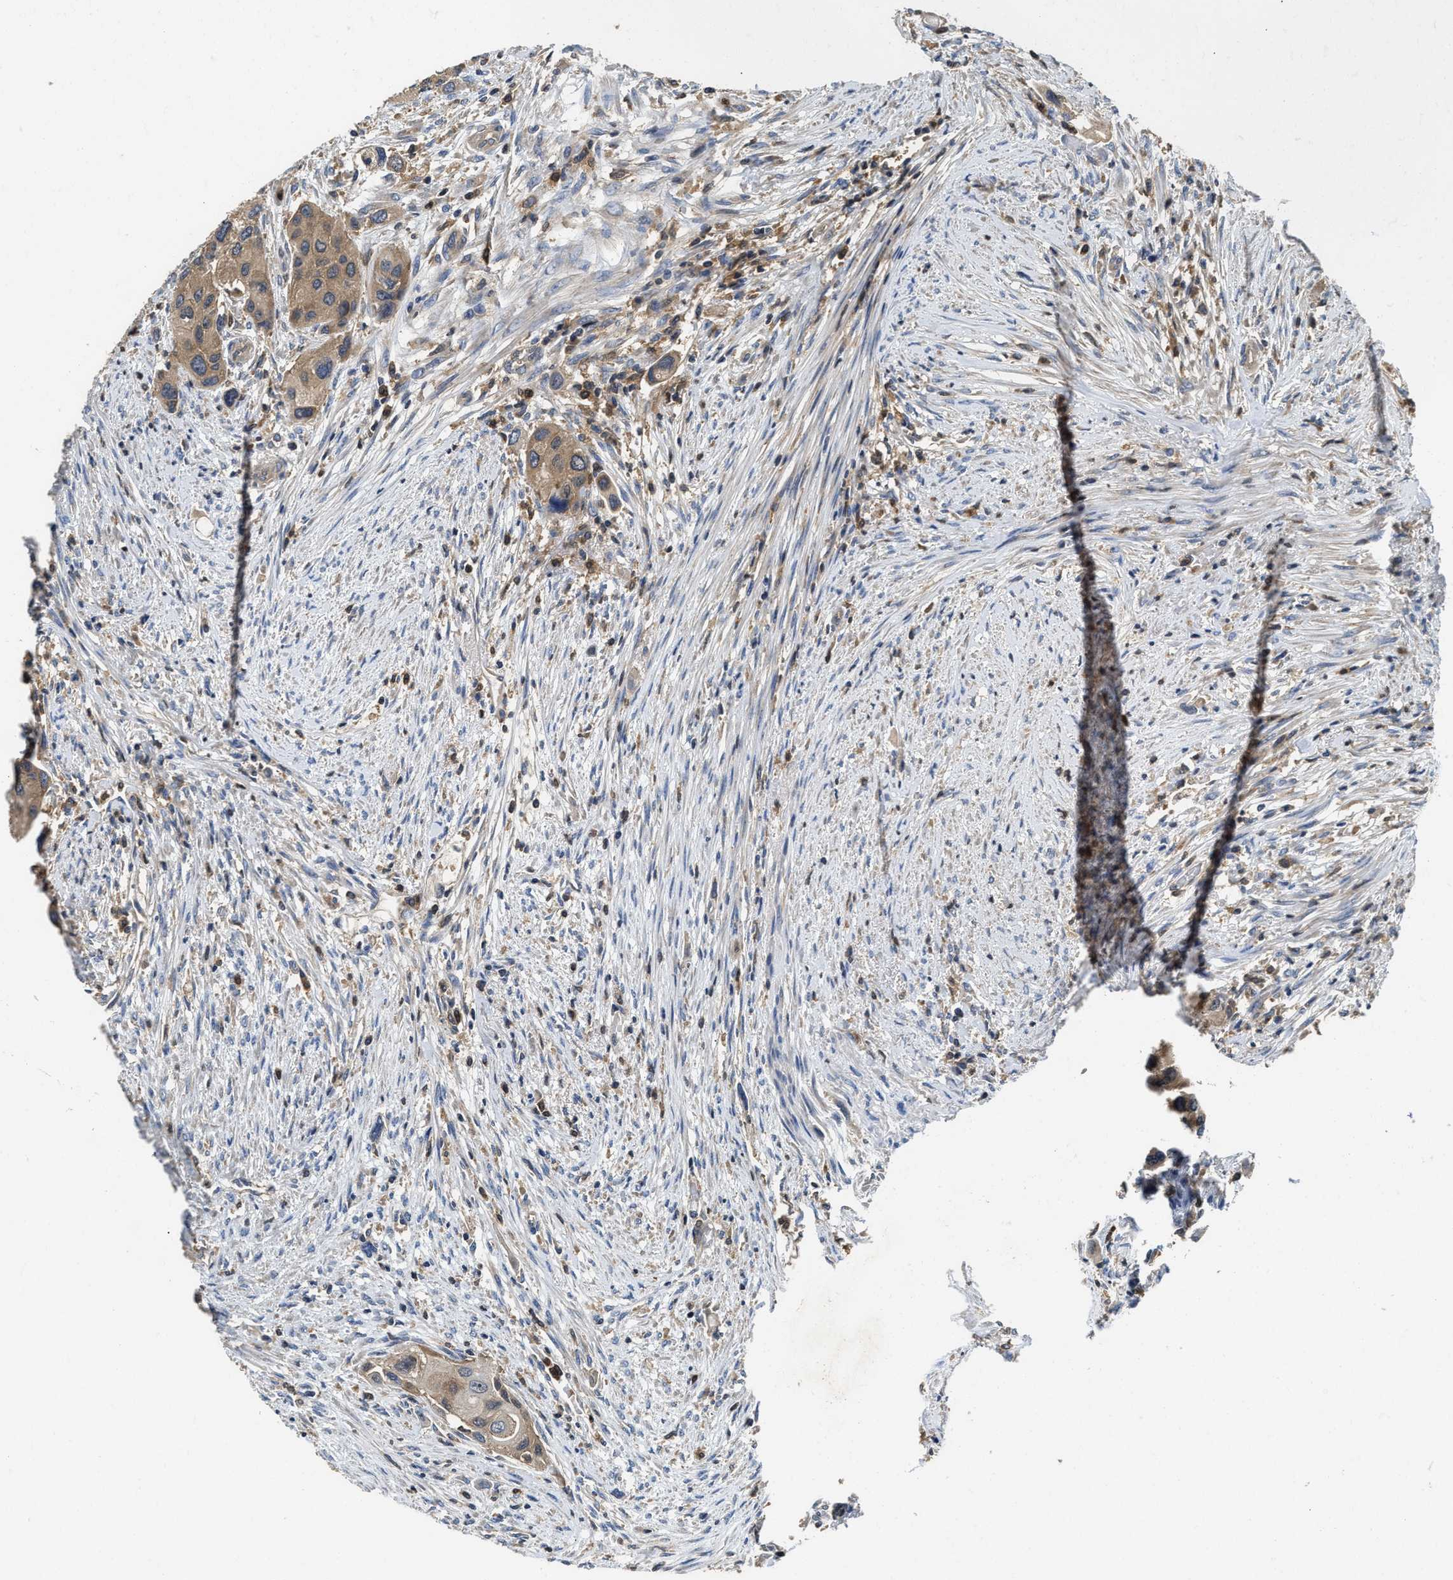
{"staining": {"intensity": "weak", "quantity": ">75%", "location": "cytoplasmic/membranous"}, "tissue": "urothelial cancer", "cell_type": "Tumor cells", "image_type": "cancer", "snomed": [{"axis": "morphology", "description": "Urothelial carcinoma, High grade"}, {"axis": "topography", "description": "Urinary bladder"}], "caption": "Protein staining exhibits weak cytoplasmic/membranous positivity in approximately >75% of tumor cells in urothelial cancer. Nuclei are stained in blue.", "gene": "OSTF1", "patient": {"sex": "female", "age": 56}}